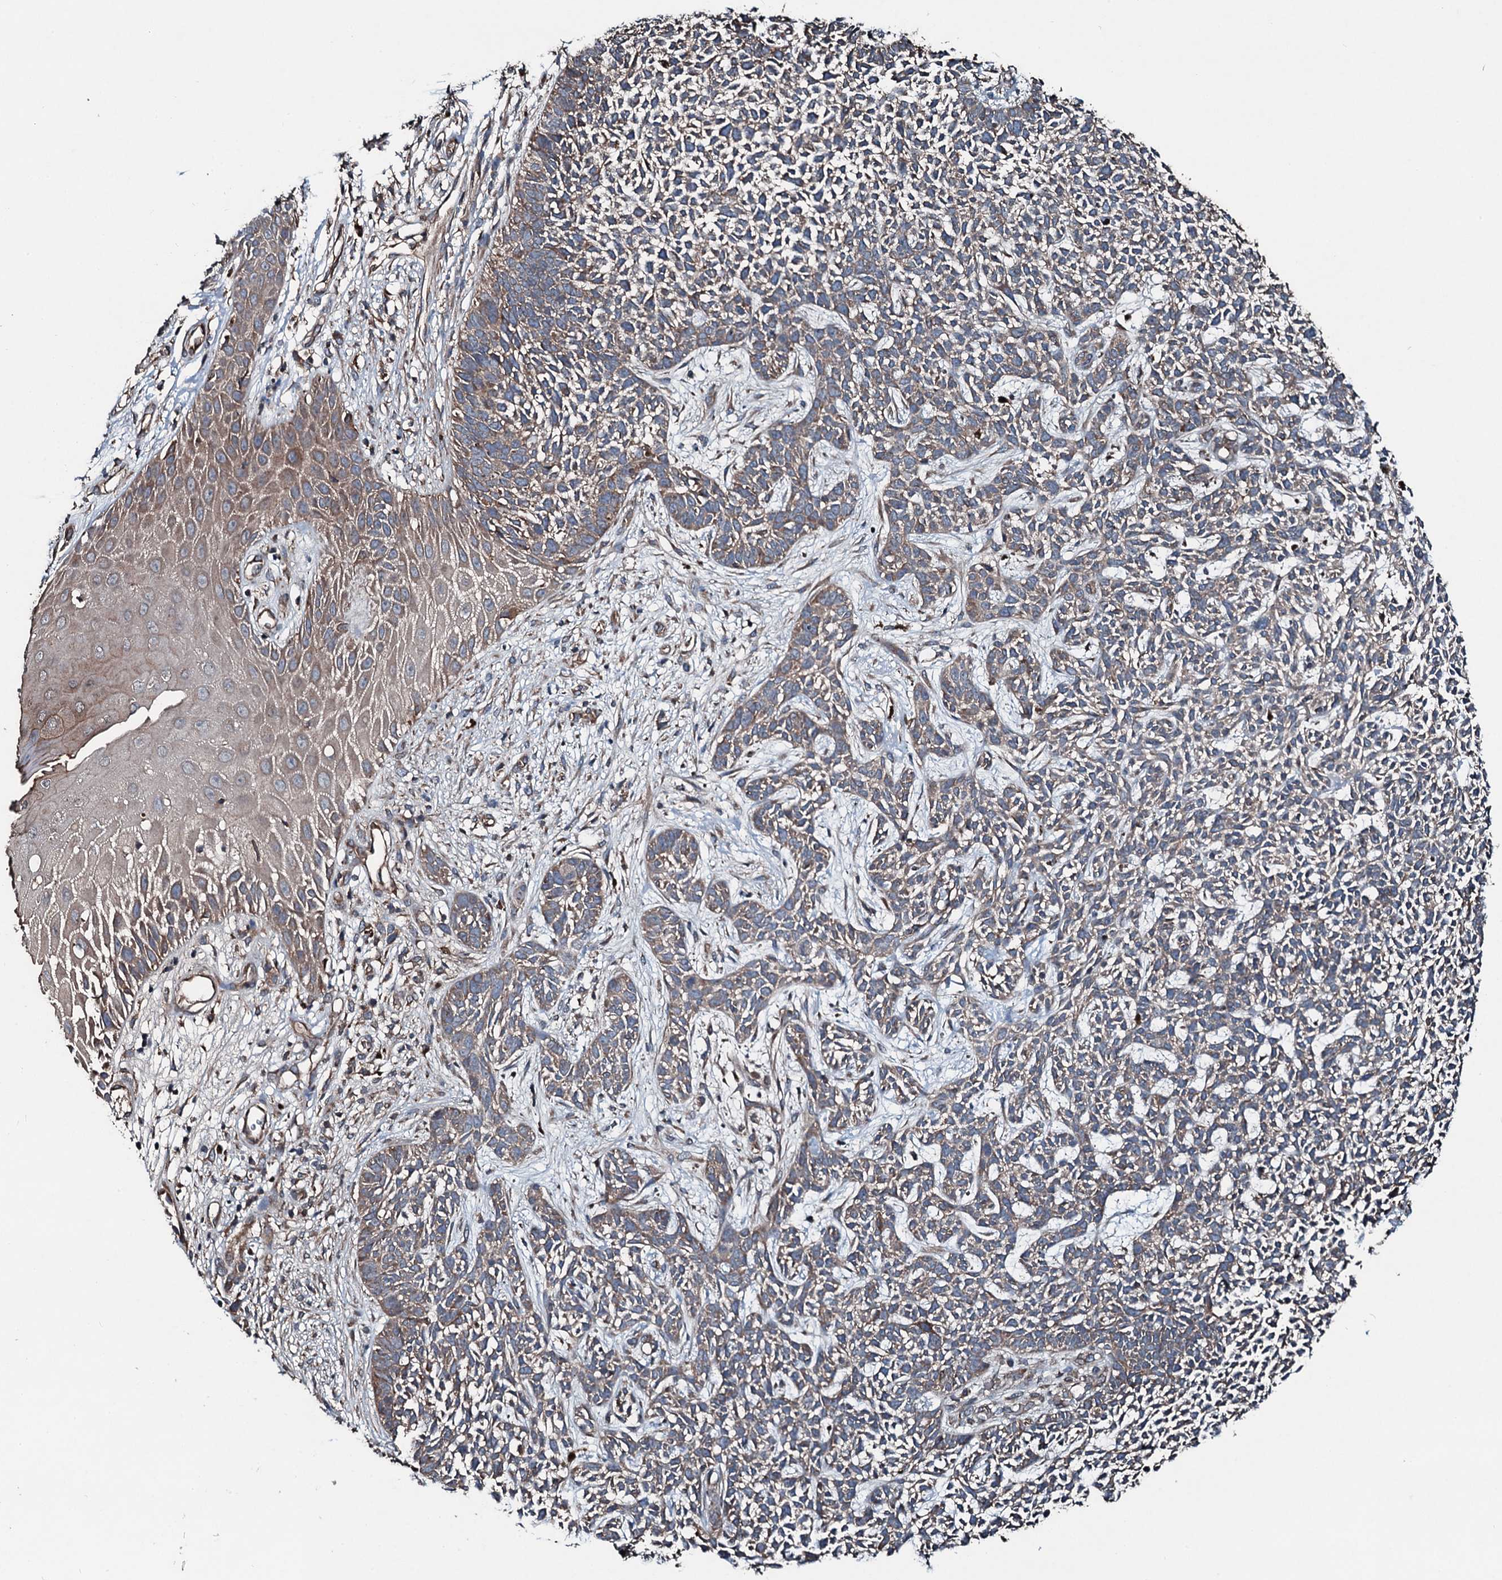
{"staining": {"intensity": "weak", "quantity": "25%-75%", "location": "cytoplasmic/membranous"}, "tissue": "skin cancer", "cell_type": "Tumor cells", "image_type": "cancer", "snomed": [{"axis": "morphology", "description": "Basal cell carcinoma"}, {"axis": "topography", "description": "Skin"}], "caption": "An image of basal cell carcinoma (skin) stained for a protein demonstrates weak cytoplasmic/membranous brown staining in tumor cells.", "gene": "AARS1", "patient": {"sex": "female", "age": 84}}